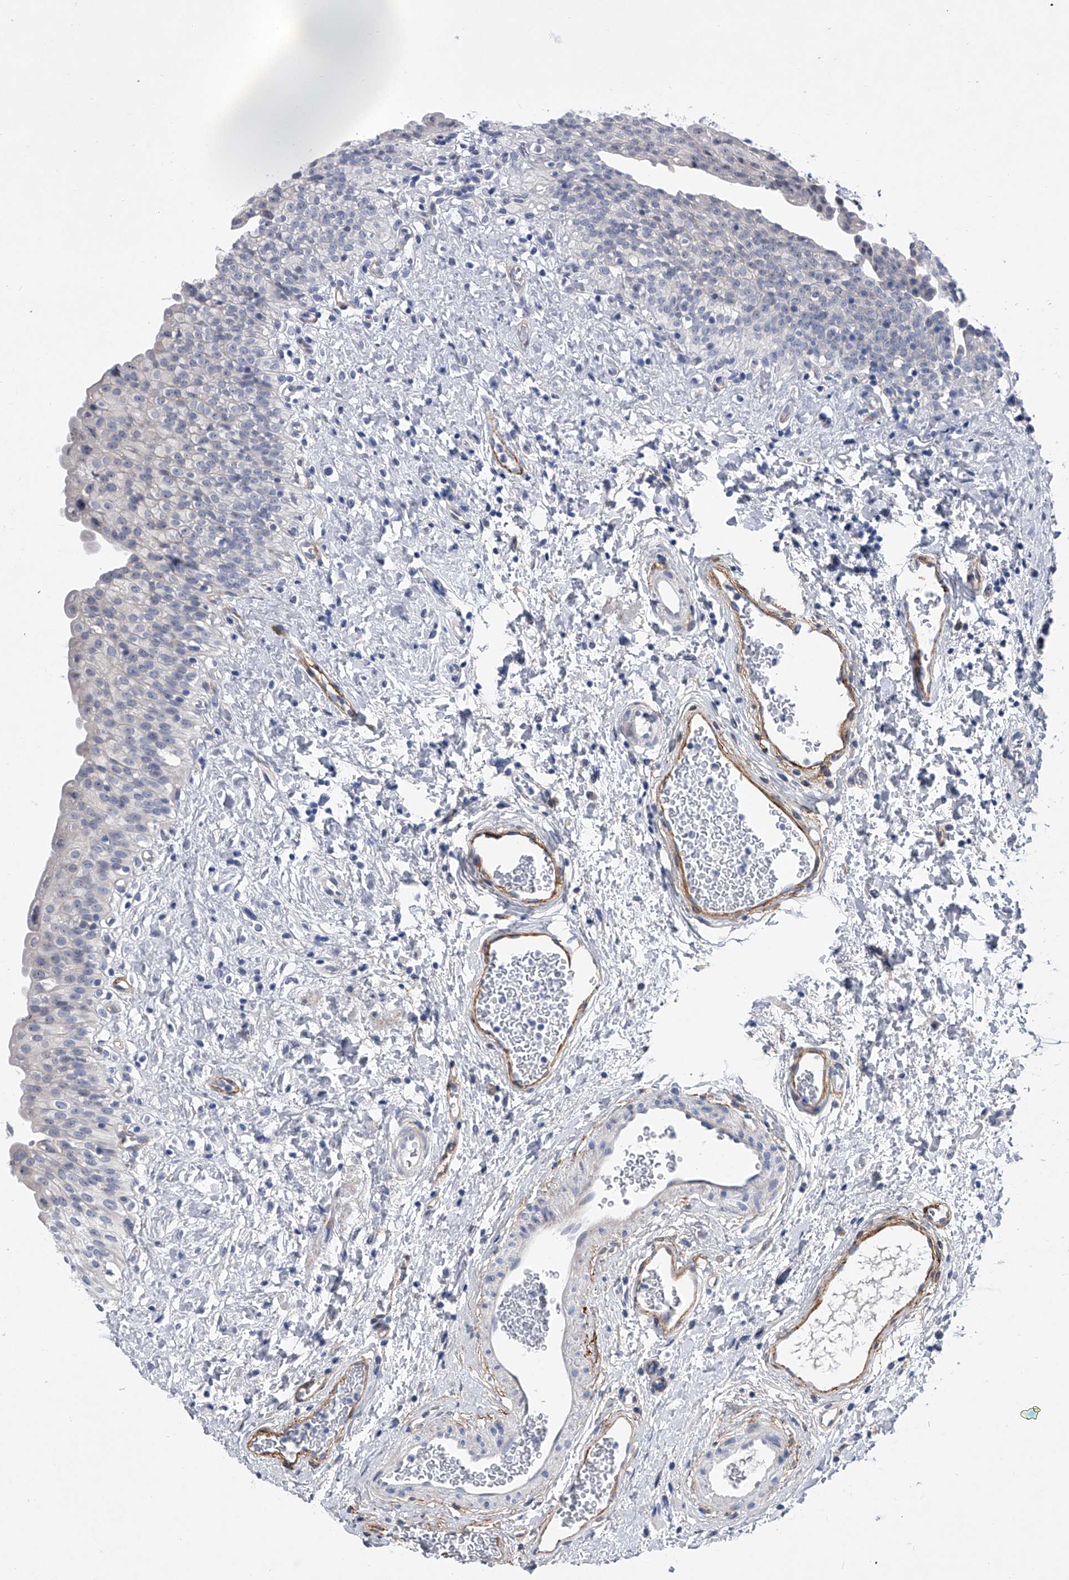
{"staining": {"intensity": "negative", "quantity": "none", "location": "none"}, "tissue": "urinary bladder", "cell_type": "Urothelial cells", "image_type": "normal", "snomed": [{"axis": "morphology", "description": "Normal tissue, NOS"}, {"axis": "topography", "description": "Urinary bladder"}], "caption": "This is an immunohistochemistry (IHC) image of benign urinary bladder. There is no expression in urothelial cells.", "gene": "ALG14", "patient": {"sex": "male", "age": 51}}